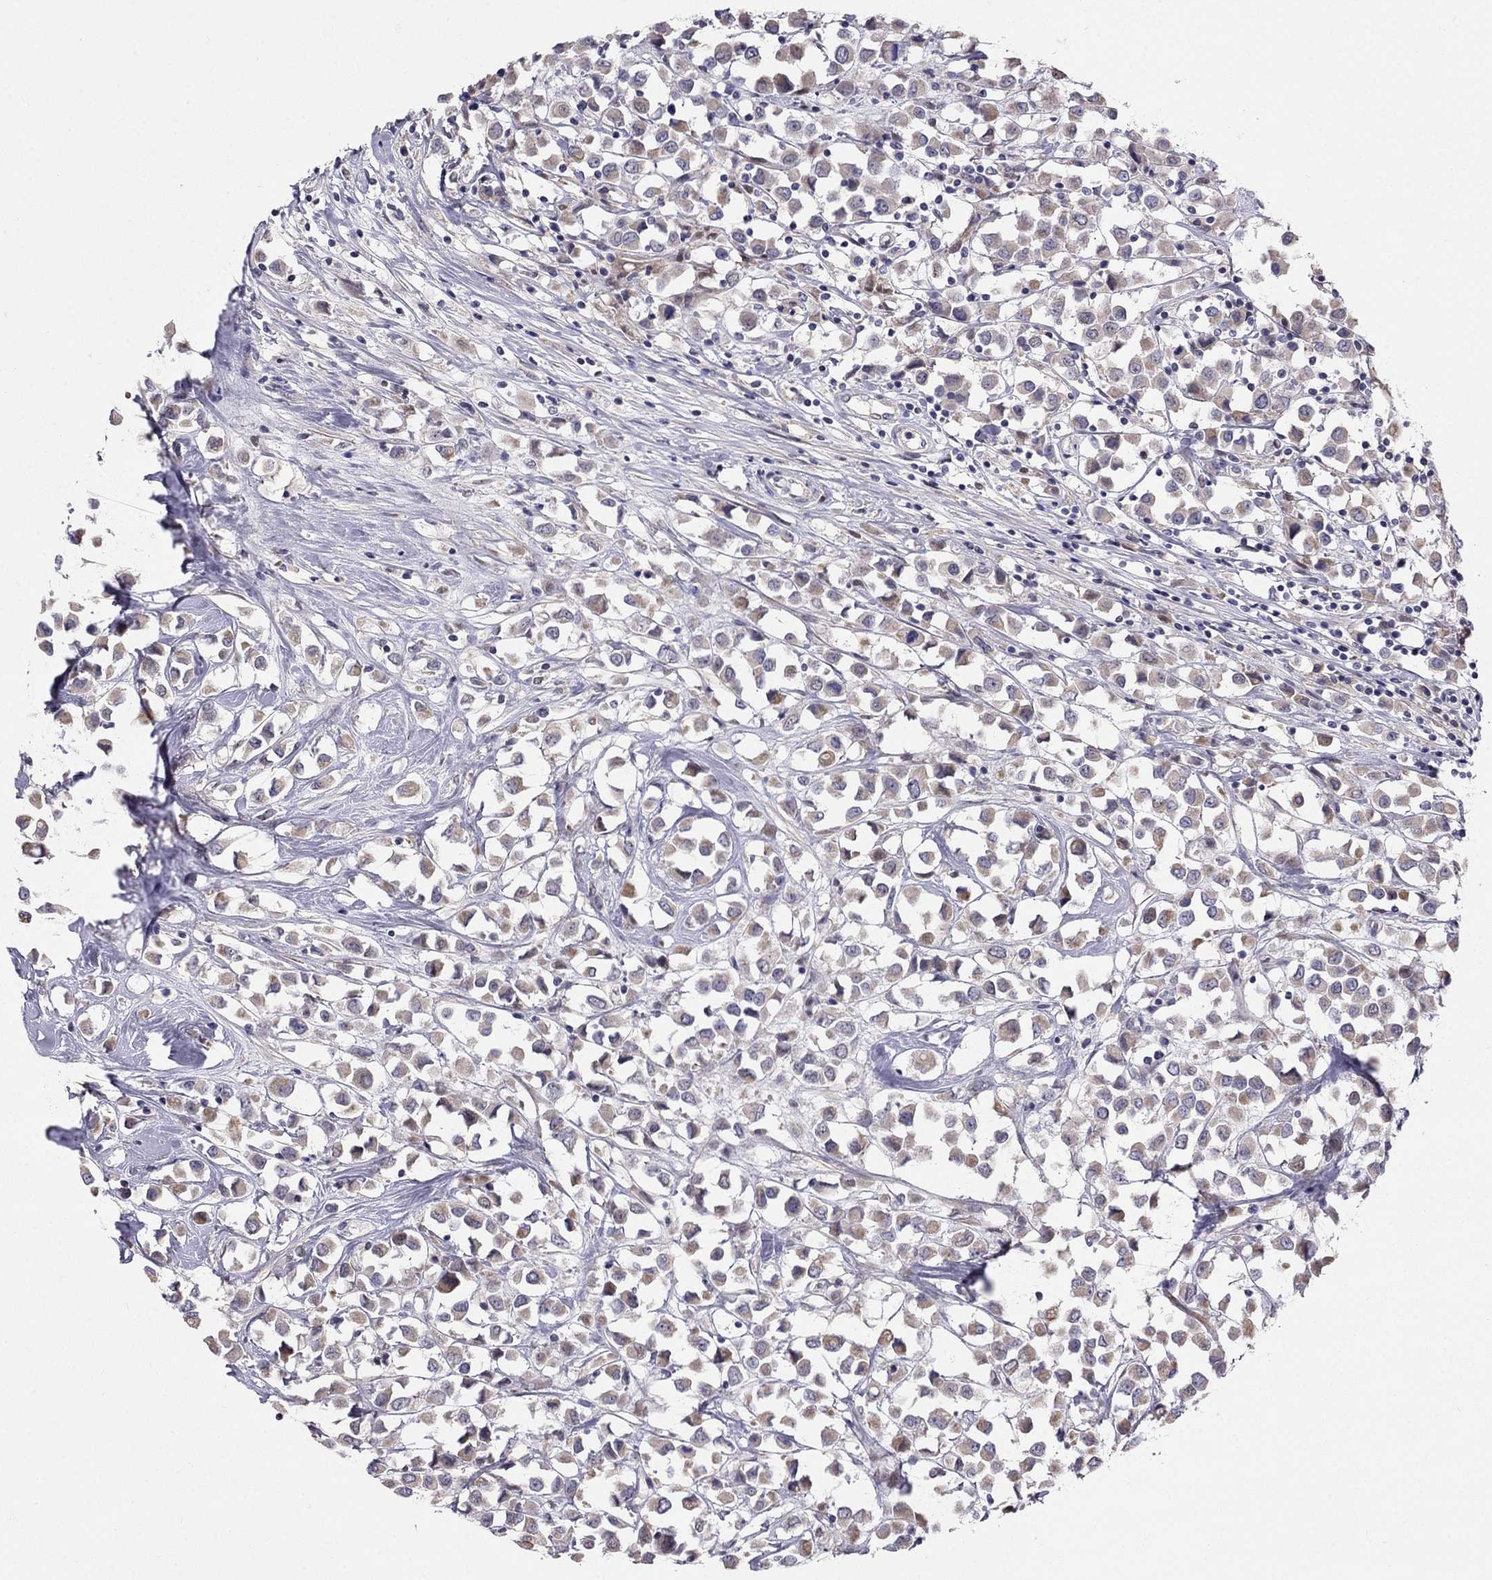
{"staining": {"intensity": "weak", "quantity": ">75%", "location": "cytoplasmic/membranous"}, "tissue": "breast cancer", "cell_type": "Tumor cells", "image_type": "cancer", "snomed": [{"axis": "morphology", "description": "Duct carcinoma"}, {"axis": "topography", "description": "Breast"}], "caption": "Breast cancer (infiltrating ductal carcinoma) stained for a protein reveals weak cytoplasmic/membranous positivity in tumor cells. (DAB IHC with brightfield microscopy, high magnification).", "gene": "LRRC39", "patient": {"sex": "female", "age": 61}}